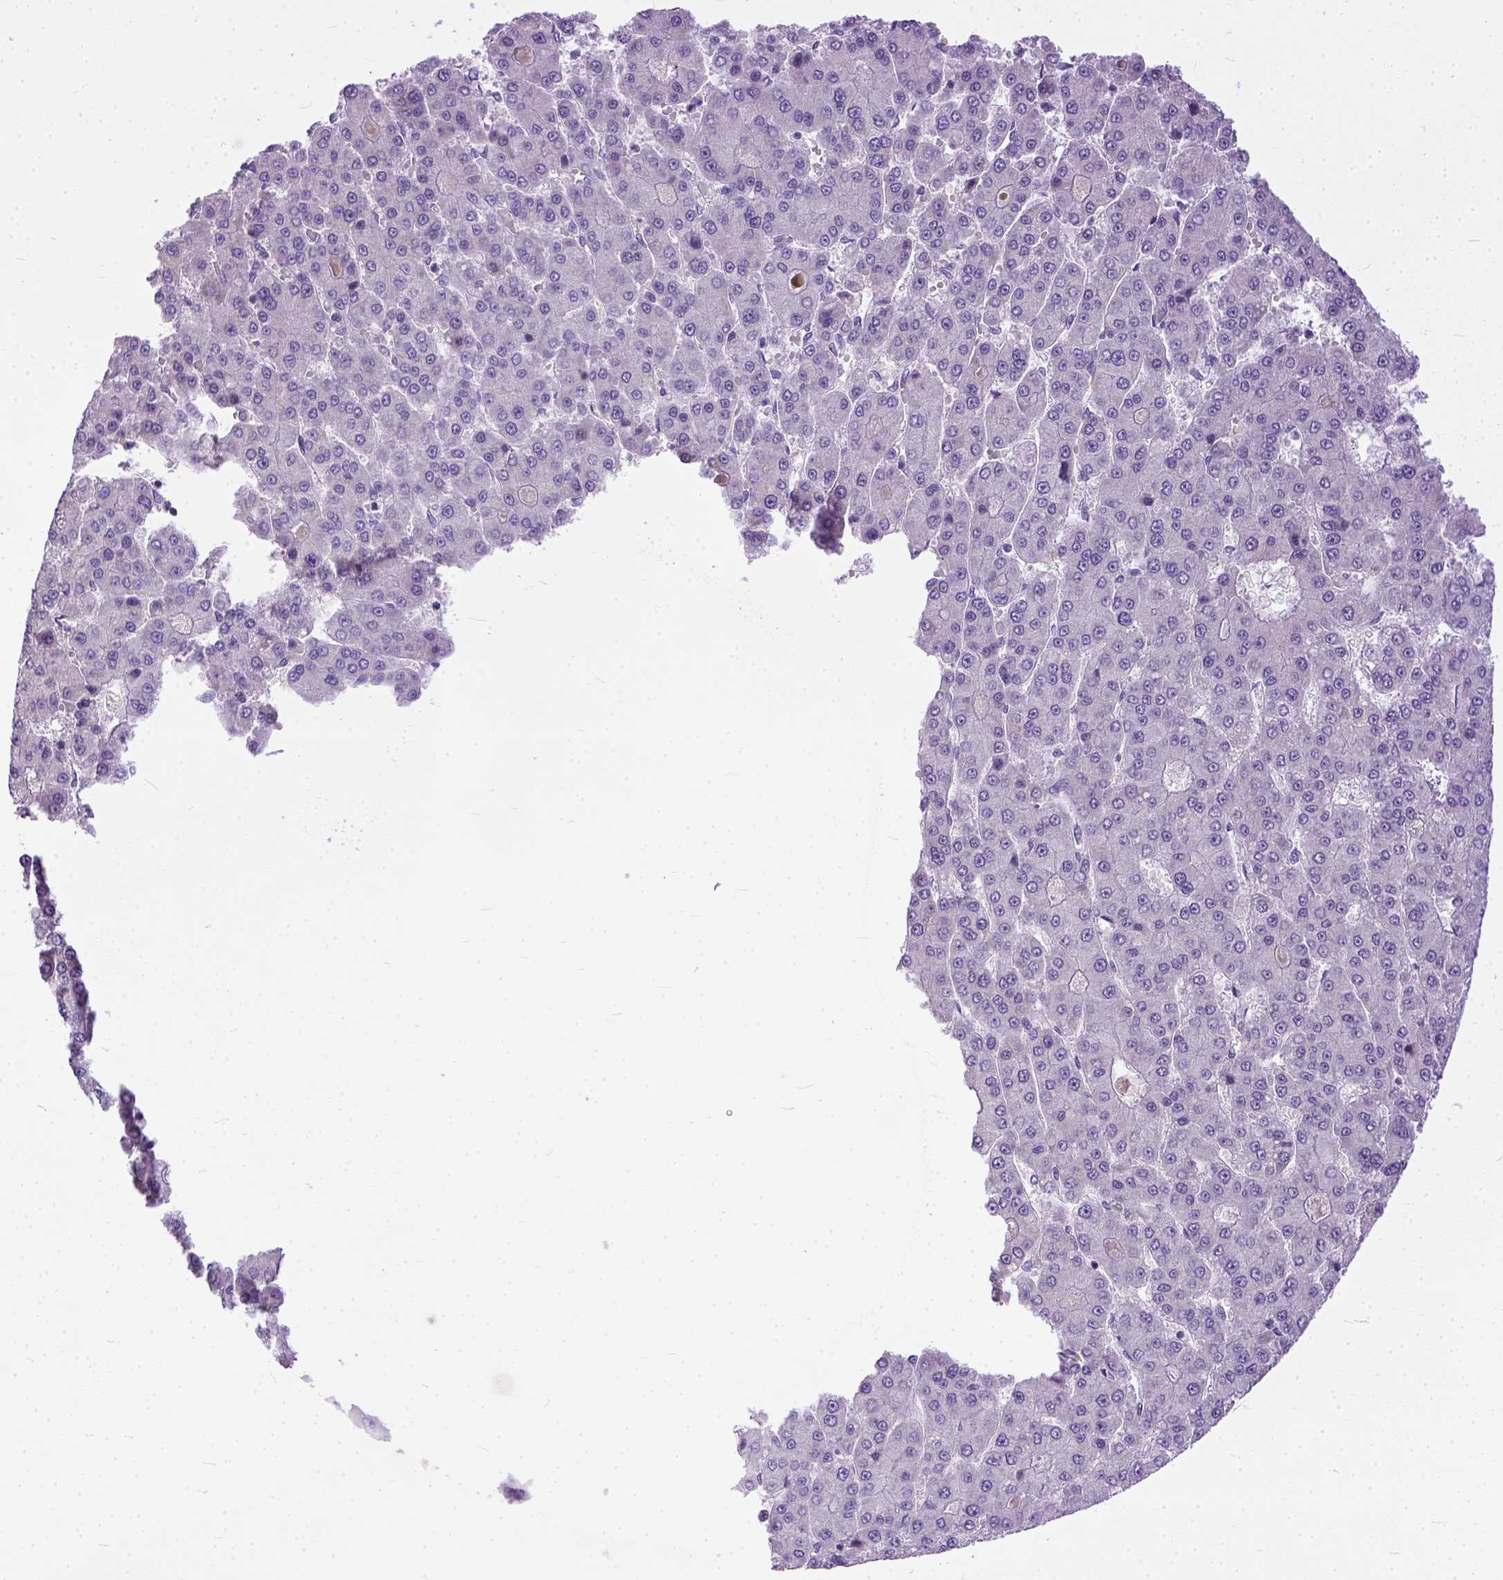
{"staining": {"intensity": "negative", "quantity": "none", "location": "none"}, "tissue": "liver cancer", "cell_type": "Tumor cells", "image_type": "cancer", "snomed": [{"axis": "morphology", "description": "Carcinoma, Hepatocellular, NOS"}, {"axis": "topography", "description": "Liver"}], "caption": "Immunohistochemistry image of liver hepatocellular carcinoma stained for a protein (brown), which demonstrates no expression in tumor cells.", "gene": "PLK5", "patient": {"sex": "male", "age": 70}}